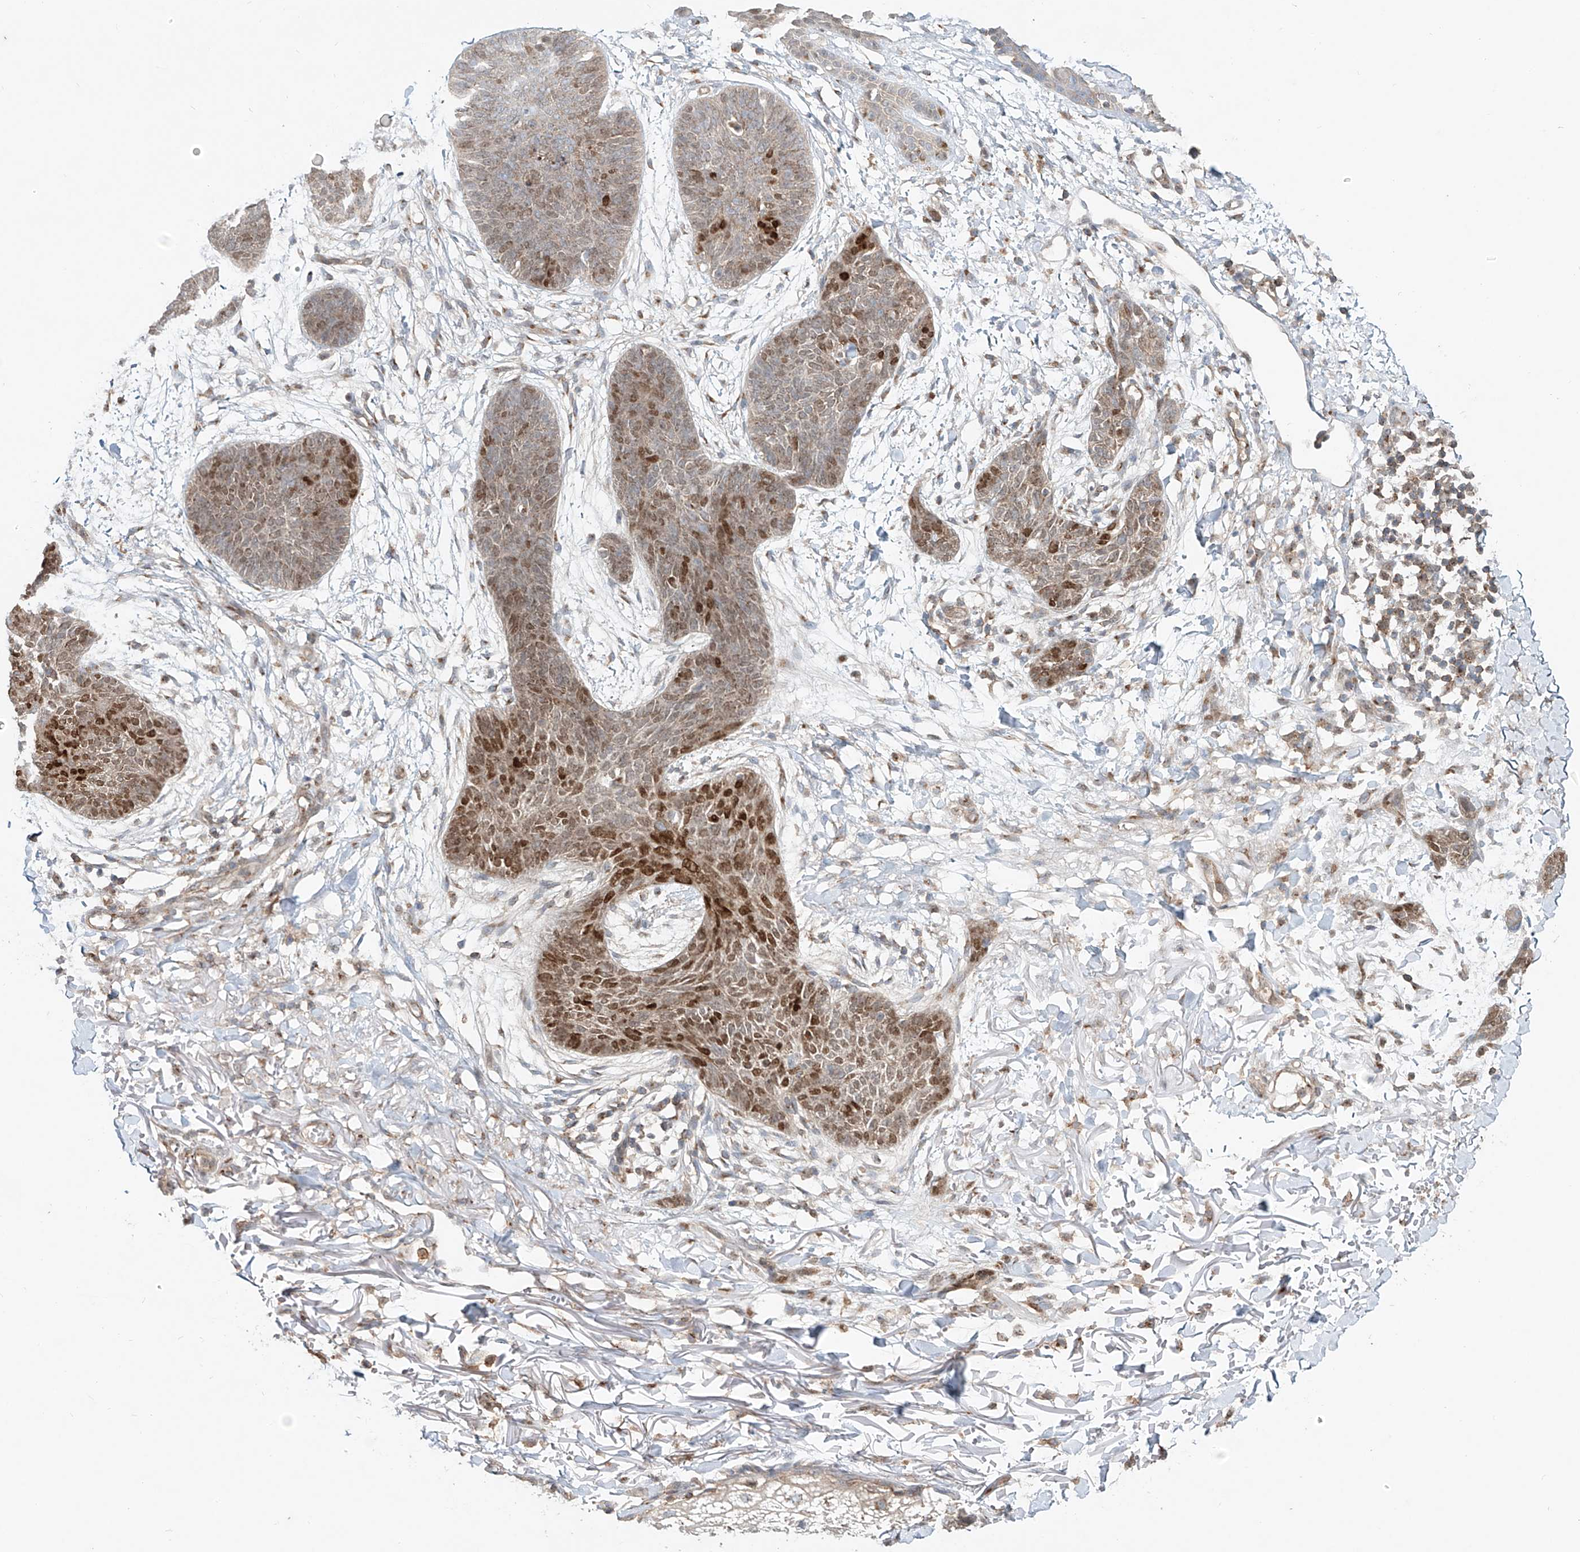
{"staining": {"intensity": "moderate", "quantity": "25%-75%", "location": "nuclear"}, "tissue": "skin cancer", "cell_type": "Tumor cells", "image_type": "cancer", "snomed": [{"axis": "morphology", "description": "Basal cell carcinoma"}, {"axis": "topography", "description": "Skin"}], "caption": "The histopathology image exhibits a brown stain indicating the presence of a protein in the nuclear of tumor cells in skin basal cell carcinoma.", "gene": "CUX1", "patient": {"sex": "male", "age": 85}}